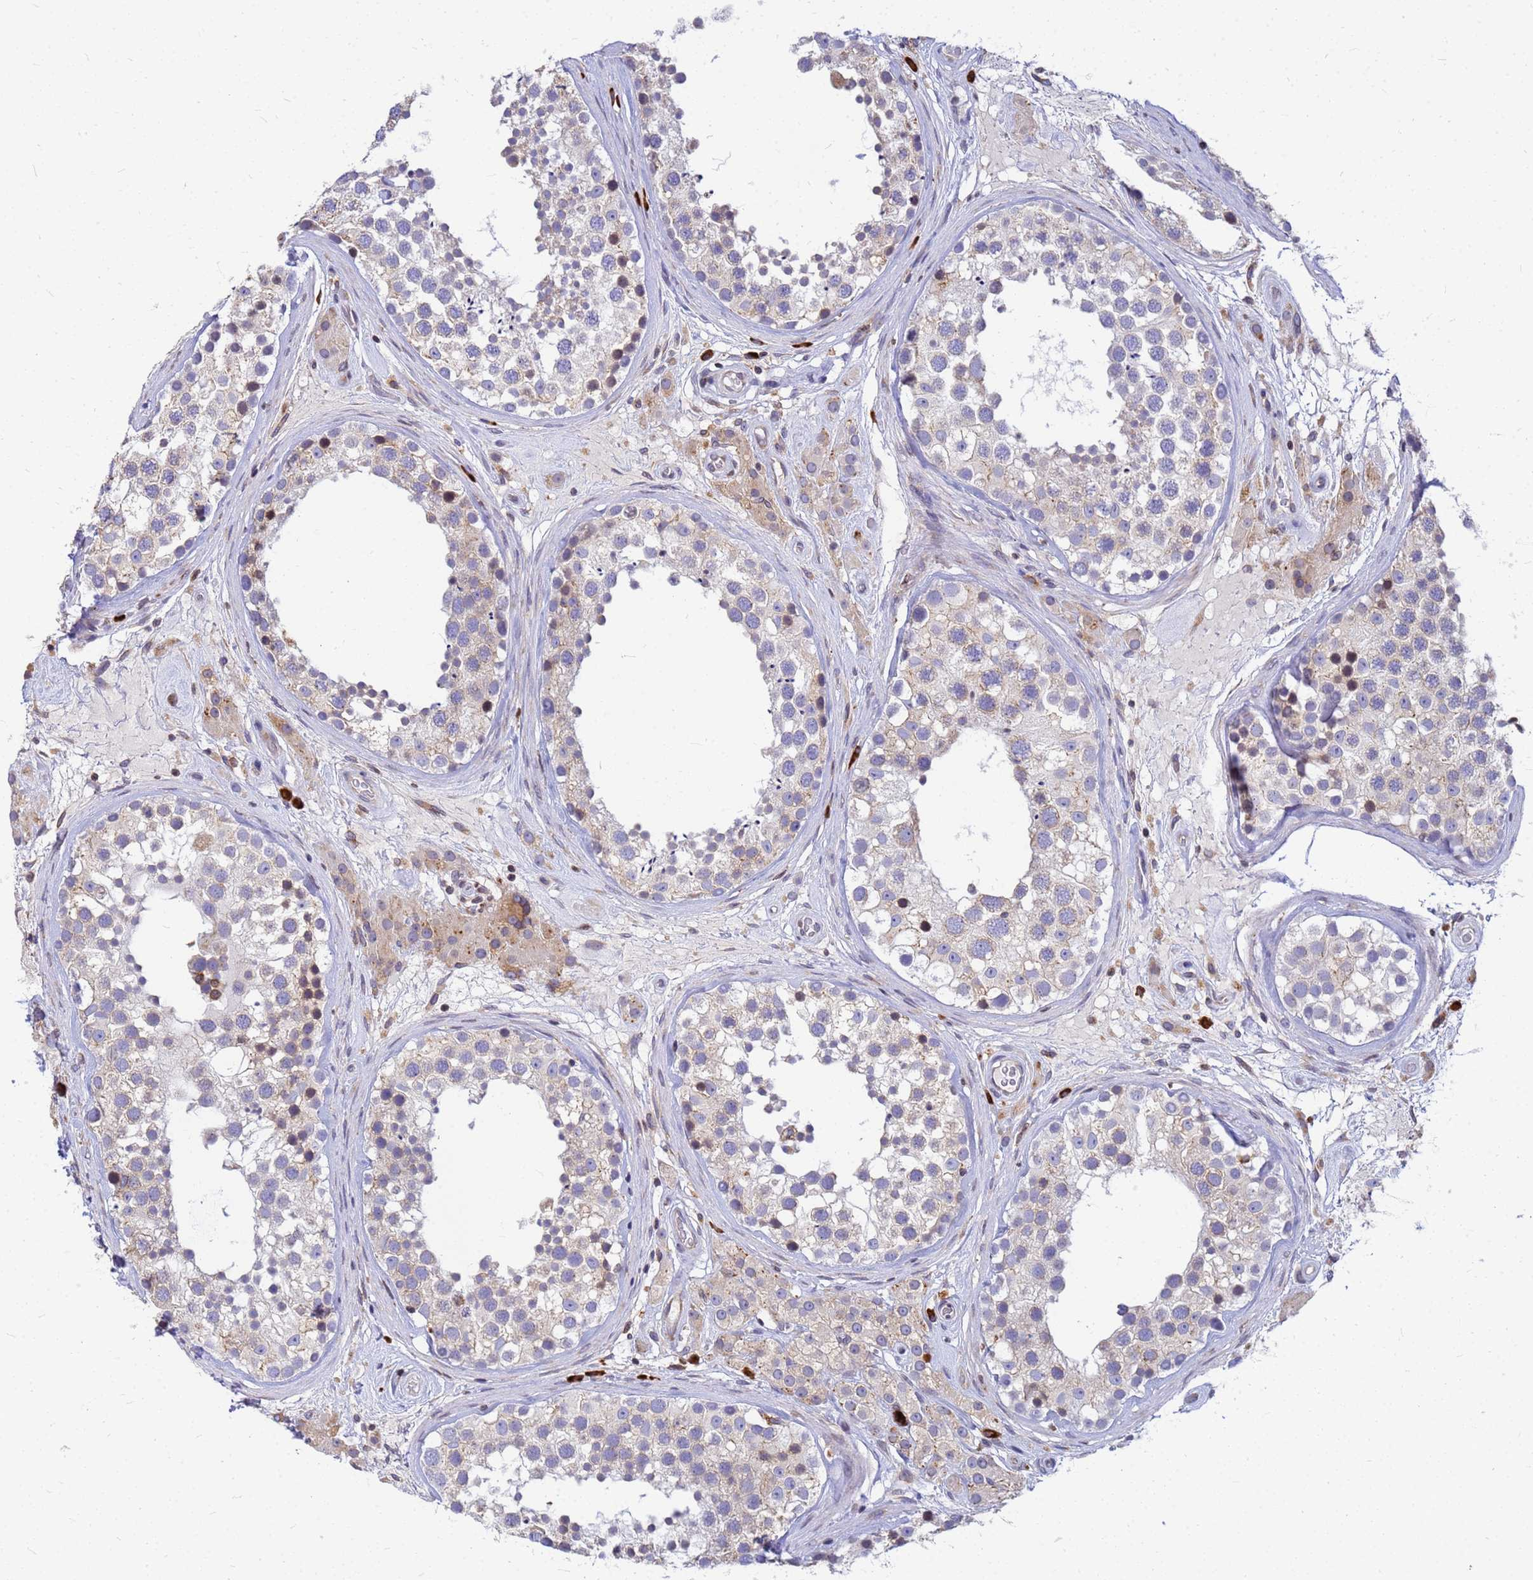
{"staining": {"intensity": "weak", "quantity": "<25%", "location": "cytoplasmic/membranous"}, "tissue": "testis", "cell_type": "Cells in seminiferous ducts", "image_type": "normal", "snomed": [{"axis": "morphology", "description": "Normal tissue, NOS"}, {"axis": "topography", "description": "Testis"}], "caption": "The immunohistochemistry micrograph has no significant positivity in cells in seminiferous ducts of testis. (Immunohistochemistry (ihc), brightfield microscopy, high magnification).", "gene": "SSR4", "patient": {"sex": "male", "age": 46}}